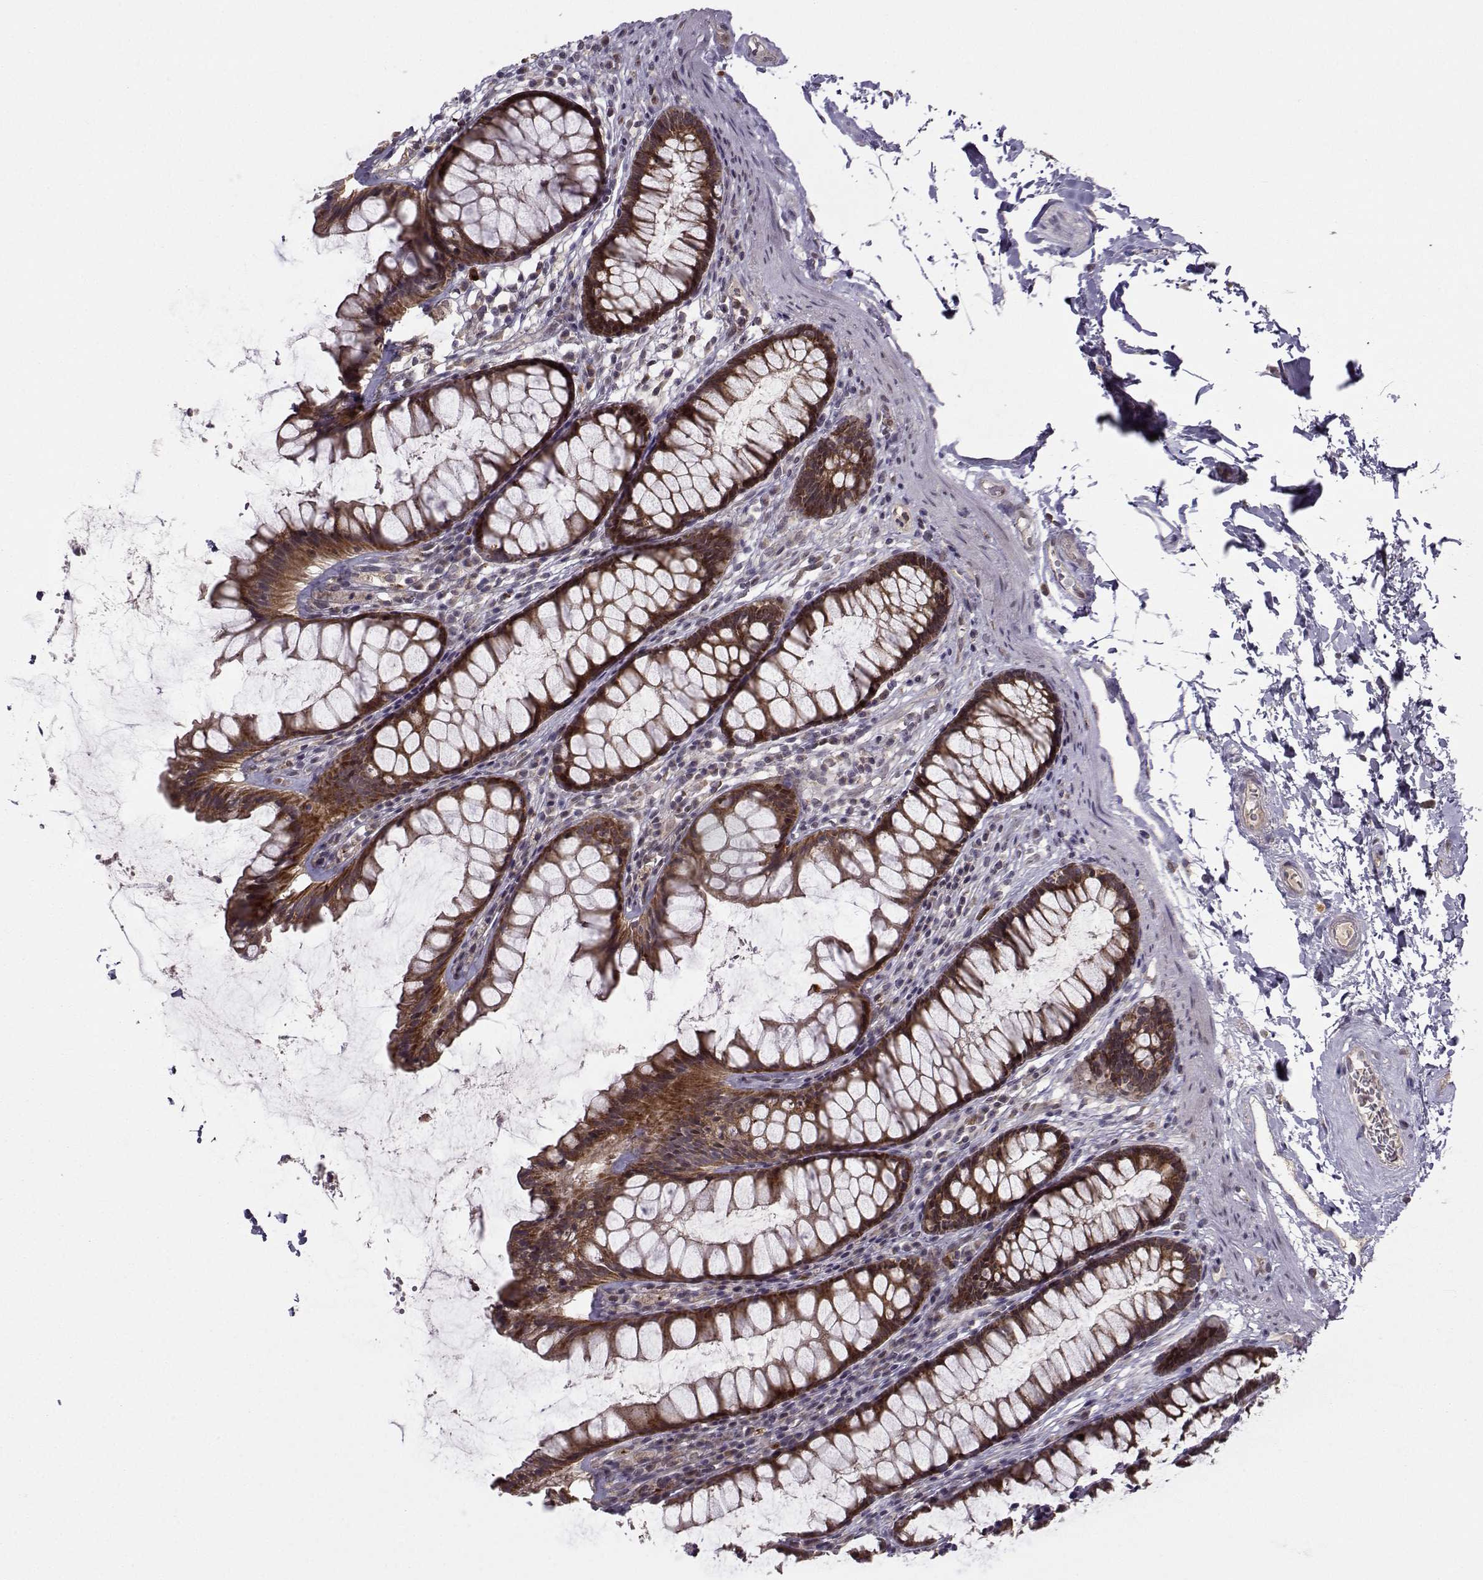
{"staining": {"intensity": "strong", "quantity": ">75%", "location": "cytoplasmic/membranous"}, "tissue": "rectum", "cell_type": "Glandular cells", "image_type": "normal", "snomed": [{"axis": "morphology", "description": "Normal tissue, NOS"}, {"axis": "topography", "description": "Rectum"}], "caption": "IHC image of normal rectum: rectum stained using immunohistochemistry demonstrates high levels of strong protein expression localized specifically in the cytoplasmic/membranous of glandular cells, appearing as a cytoplasmic/membranous brown color.", "gene": "NECAB3", "patient": {"sex": "male", "age": 72}}